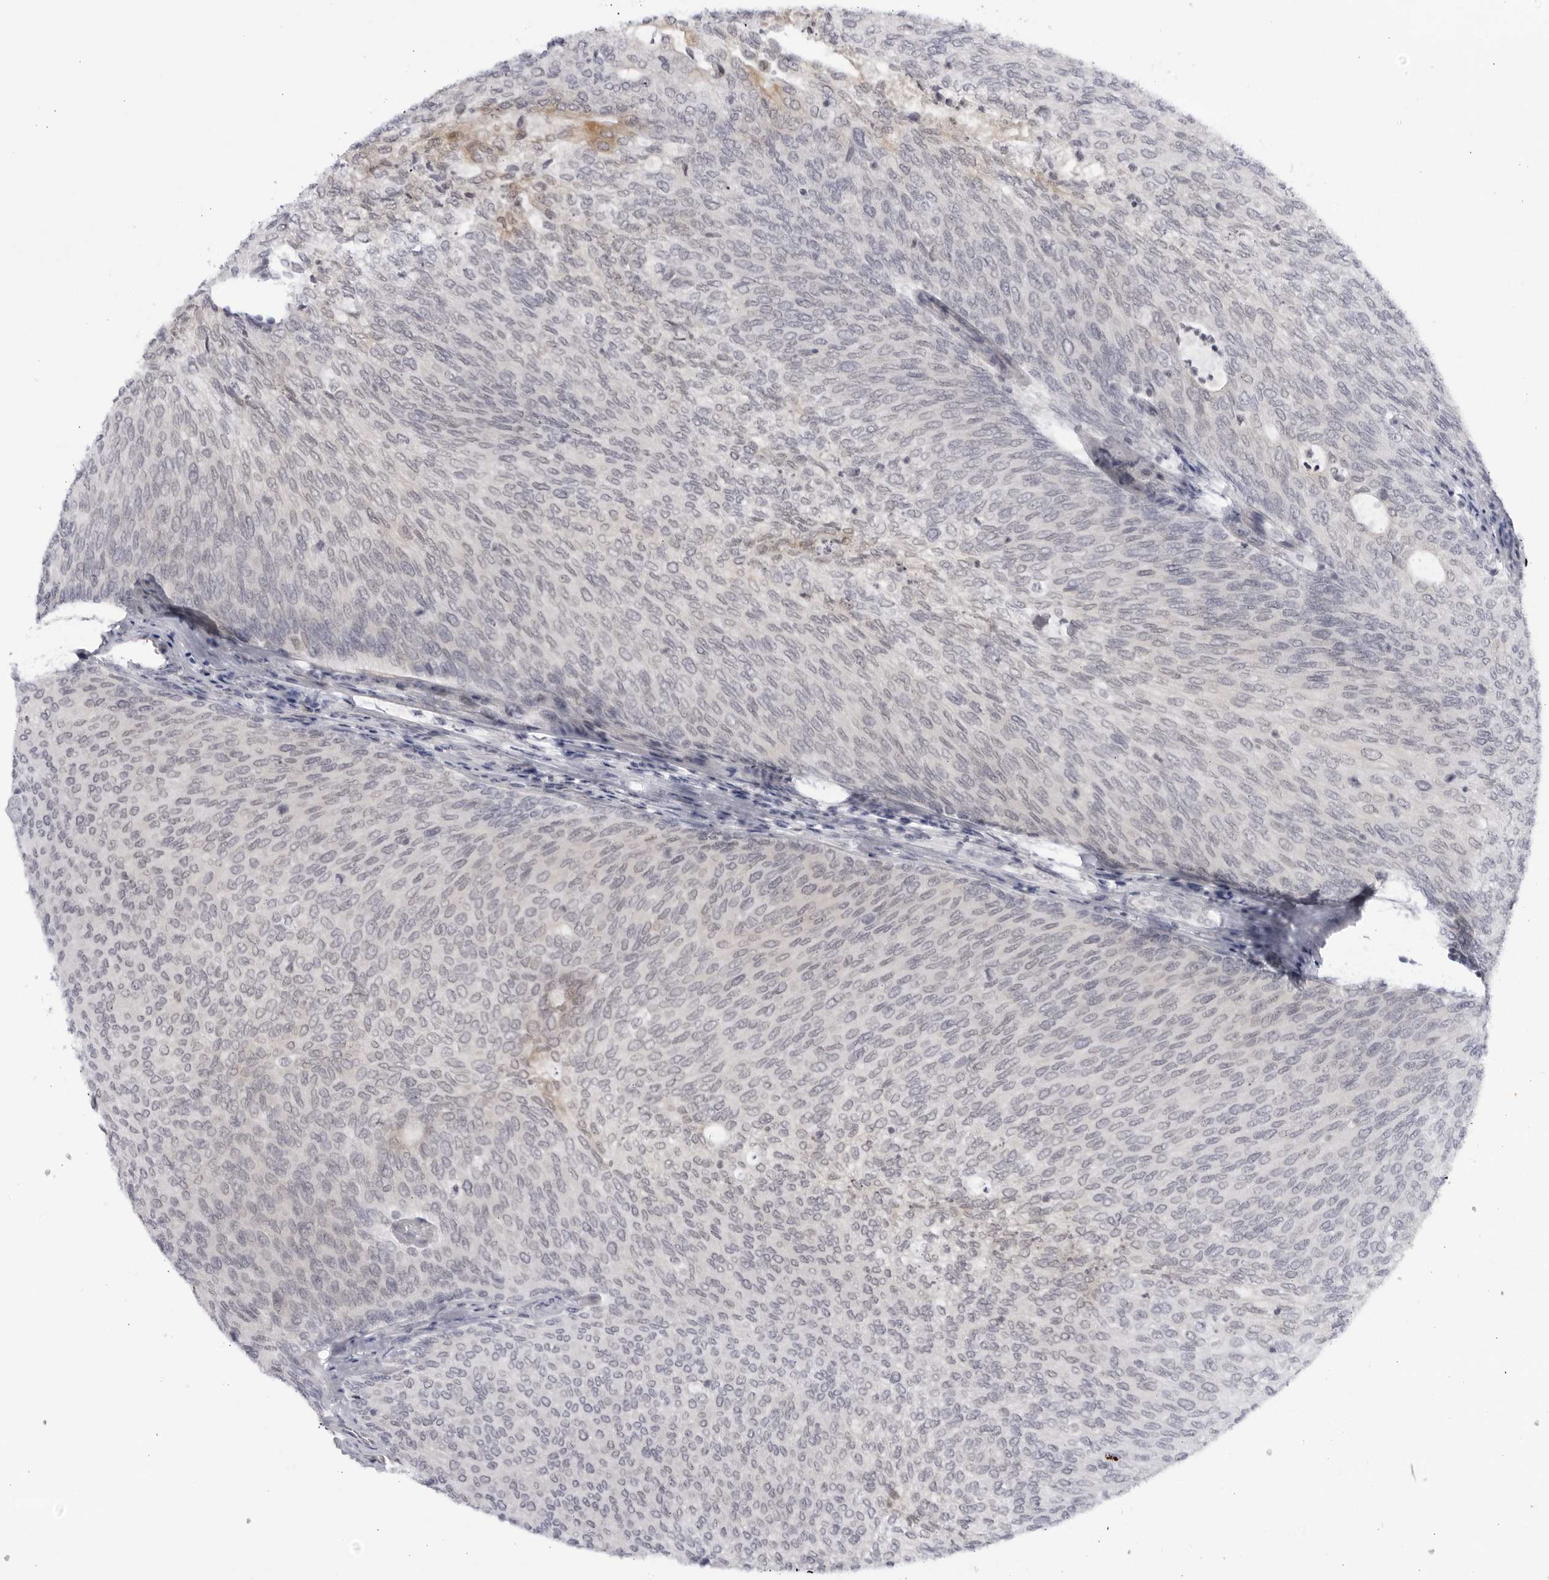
{"staining": {"intensity": "negative", "quantity": "none", "location": "none"}, "tissue": "urothelial cancer", "cell_type": "Tumor cells", "image_type": "cancer", "snomed": [{"axis": "morphology", "description": "Urothelial carcinoma, Low grade"}, {"axis": "topography", "description": "Urinary bladder"}], "caption": "Tumor cells are negative for protein expression in human low-grade urothelial carcinoma.", "gene": "CNBD1", "patient": {"sex": "female", "age": 79}}